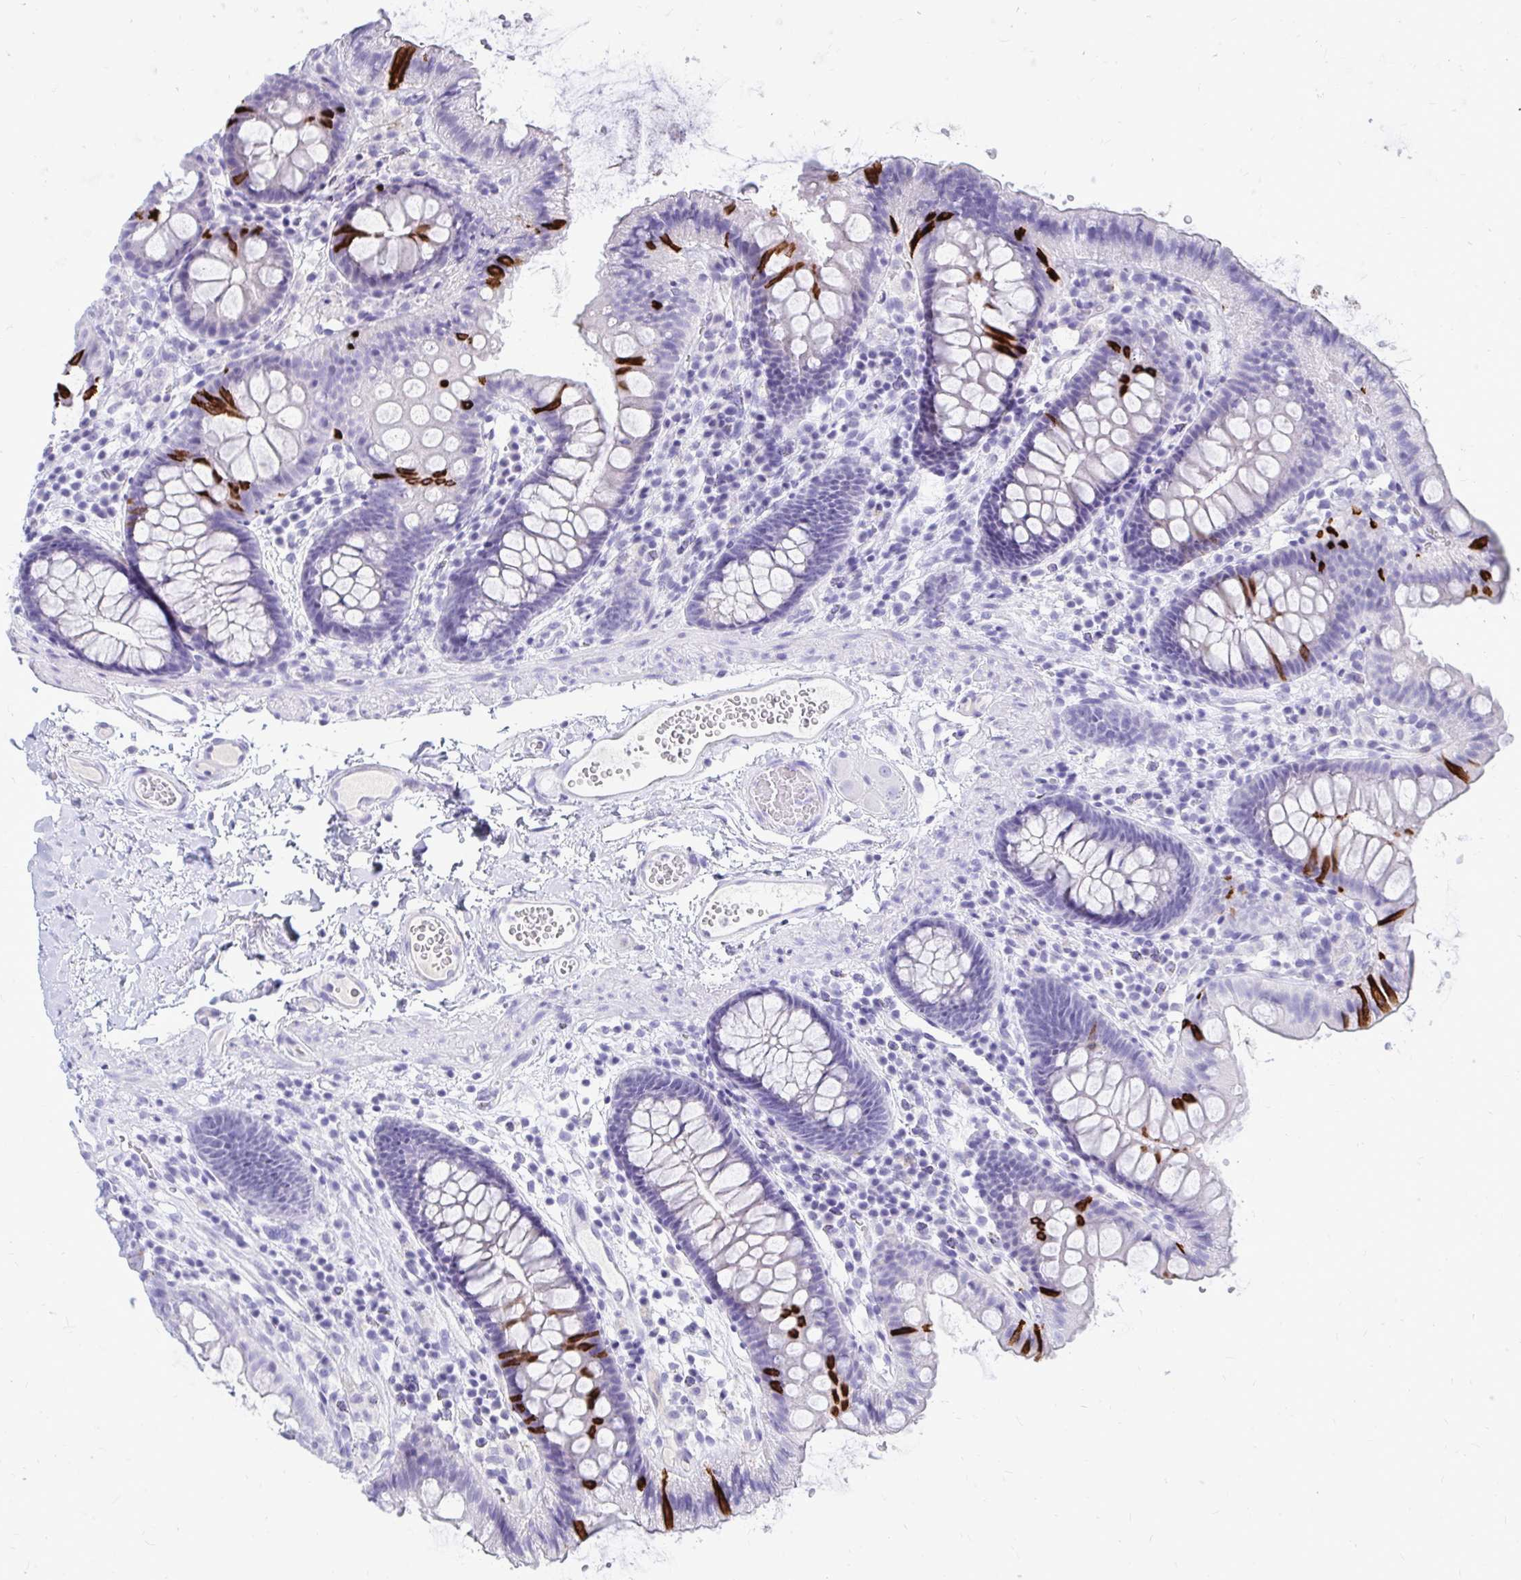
{"staining": {"intensity": "negative", "quantity": "none", "location": "none"}, "tissue": "colon", "cell_type": "Endothelial cells", "image_type": "normal", "snomed": [{"axis": "morphology", "description": "Normal tissue, NOS"}, {"axis": "topography", "description": "Colon"}], "caption": "The histopathology image shows no staining of endothelial cells in normal colon.", "gene": "NANOGNB", "patient": {"sex": "male", "age": 84}}